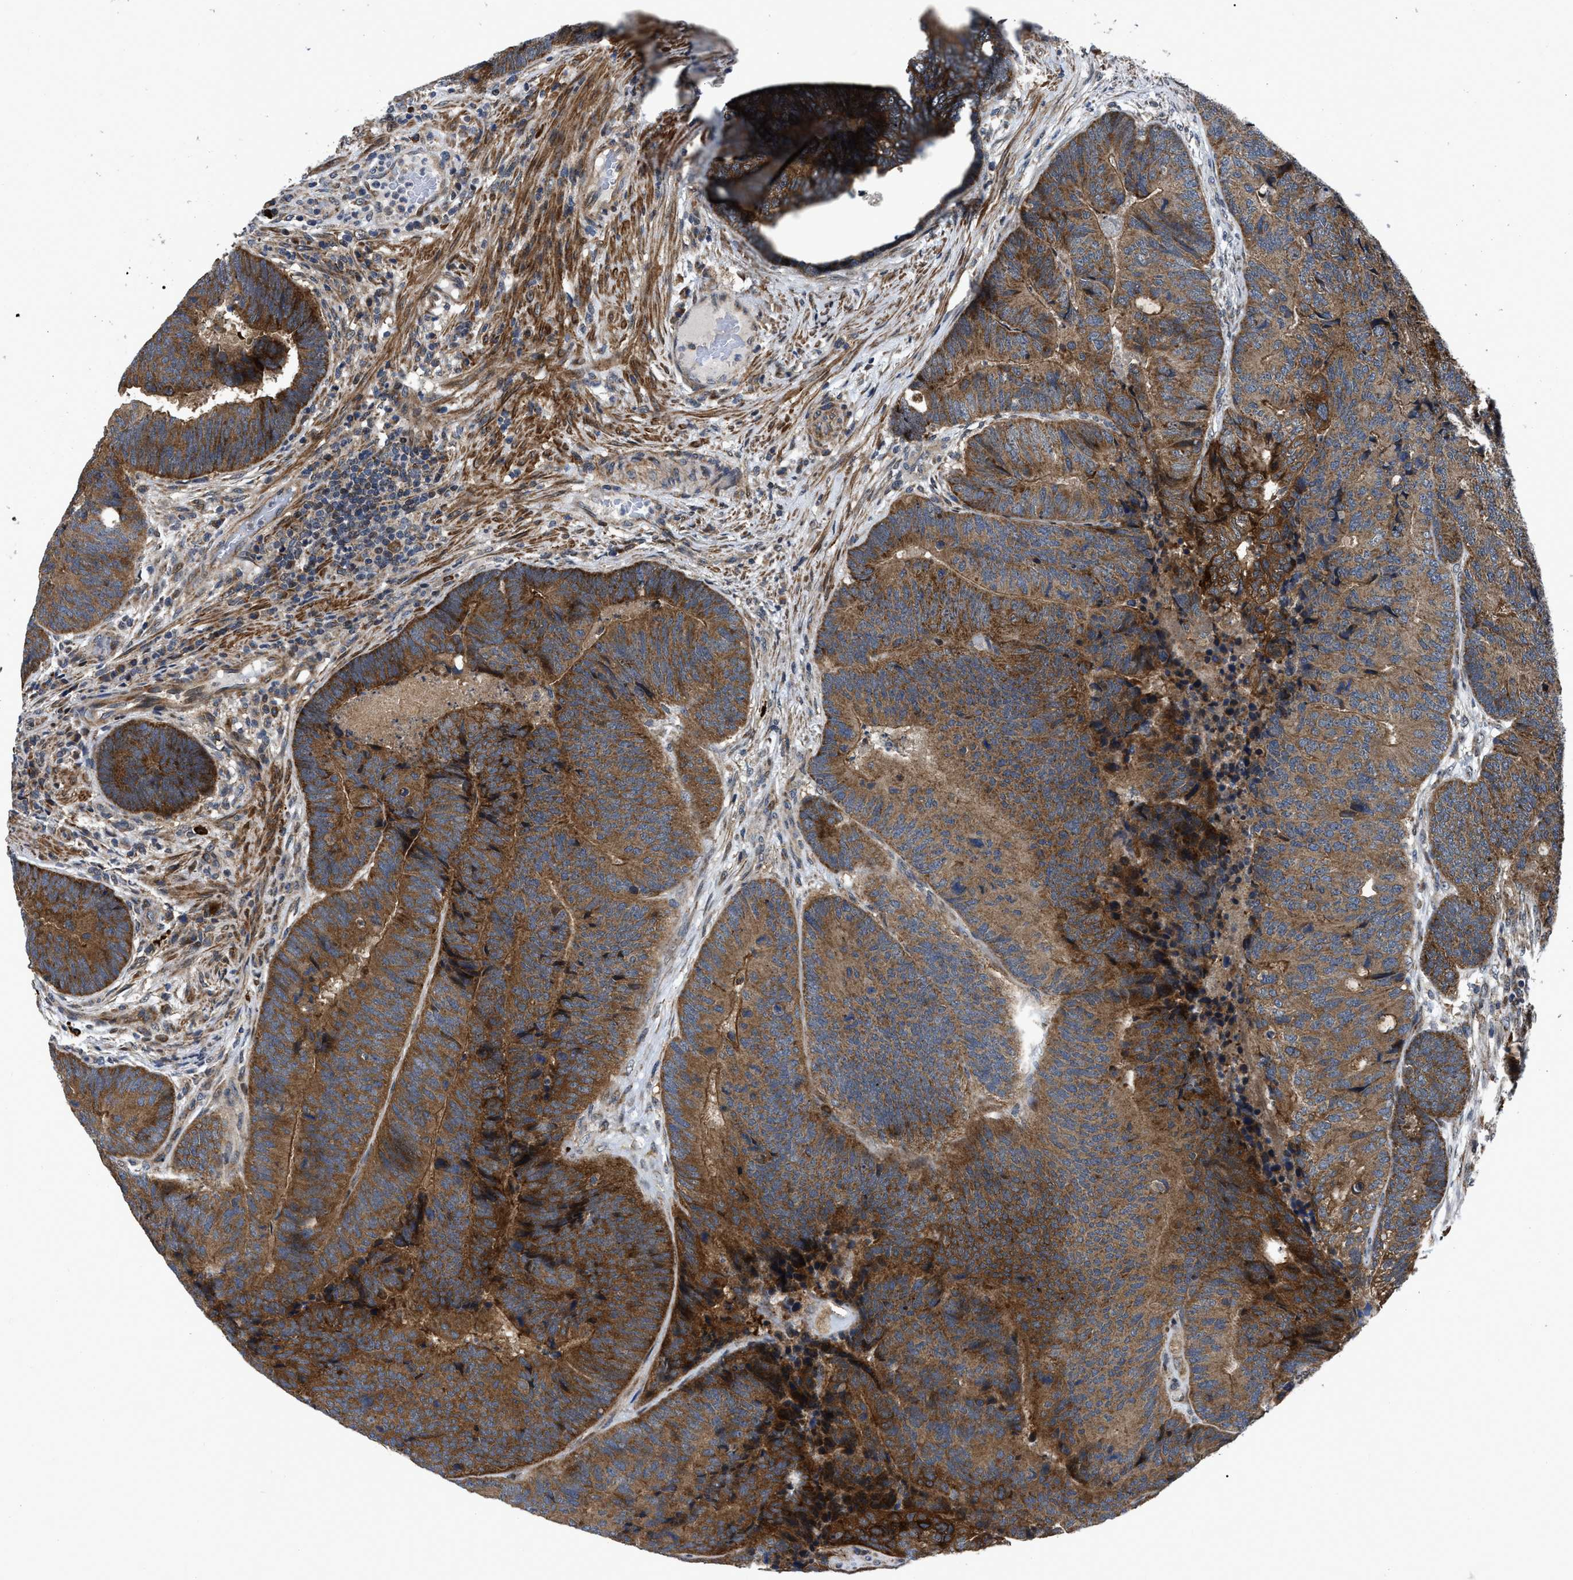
{"staining": {"intensity": "strong", "quantity": ">75%", "location": "cytoplasmic/membranous"}, "tissue": "colorectal cancer", "cell_type": "Tumor cells", "image_type": "cancer", "snomed": [{"axis": "morphology", "description": "Adenocarcinoma, NOS"}, {"axis": "topography", "description": "Colon"}], "caption": "Immunohistochemistry (IHC) micrograph of colorectal cancer stained for a protein (brown), which shows high levels of strong cytoplasmic/membranous expression in approximately >75% of tumor cells.", "gene": "PPWD1", "patient": {"sex": "female", "age": 67}}